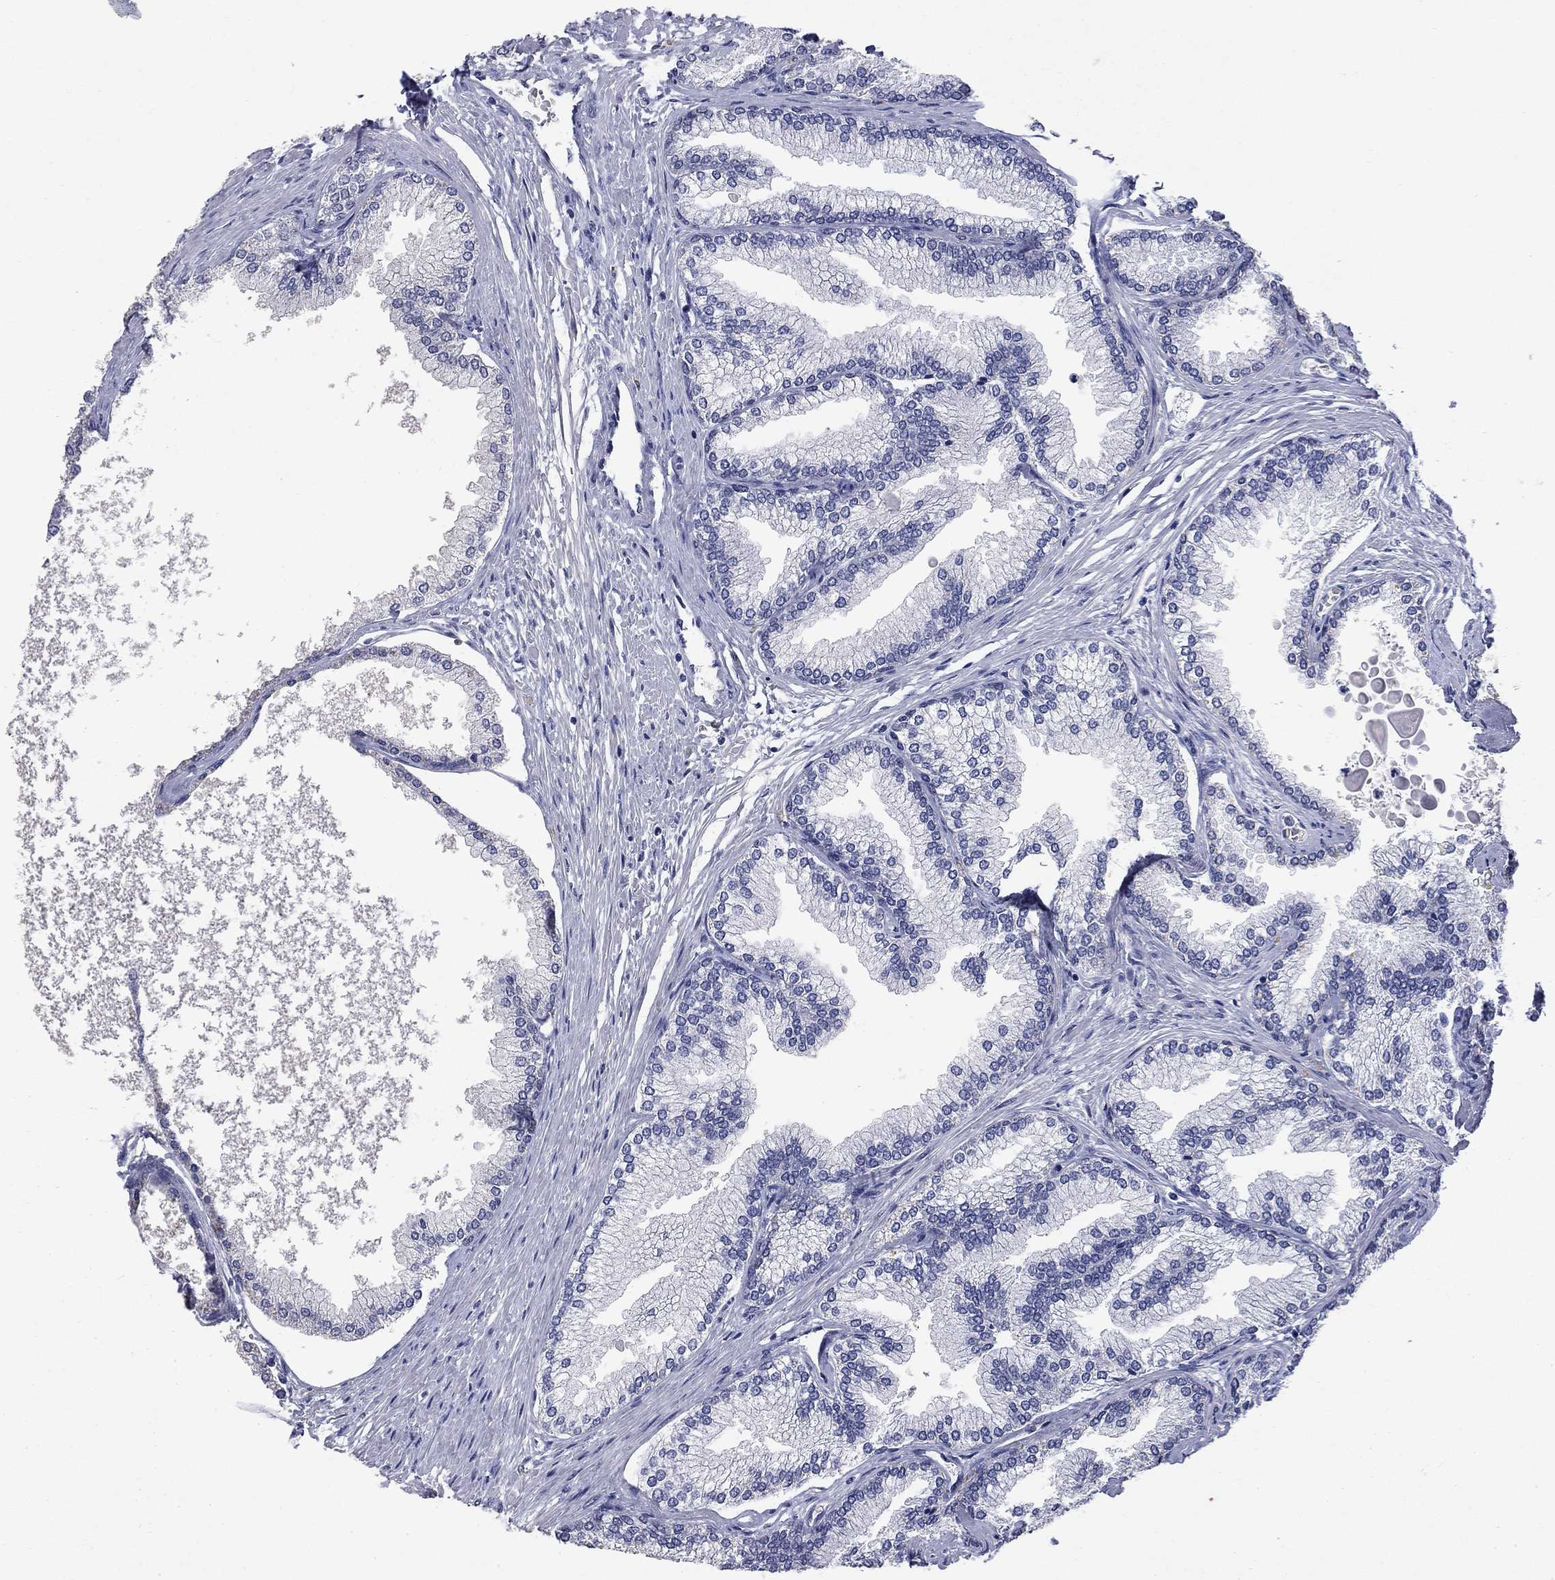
{"staining": {"intensity": "negative", "quantity": "none", "location": "none"}, "tissue": "prostate", "cell_type": "Glandular cells", "image_type": "normal", "snomed": [{"axis": "morphology", "description": "Normal tissue, NOS"}, {"axis": "topography", "description": "Prostate"}], "caption": "Image shows no protein expression in glandular cells of benign prostate. (DAB immunohistochemistry (IHC) visualized using brightfield microscopy, high magnification).", "gene": "SLC51A", "patient": {"sex": "male", "age": 72}}